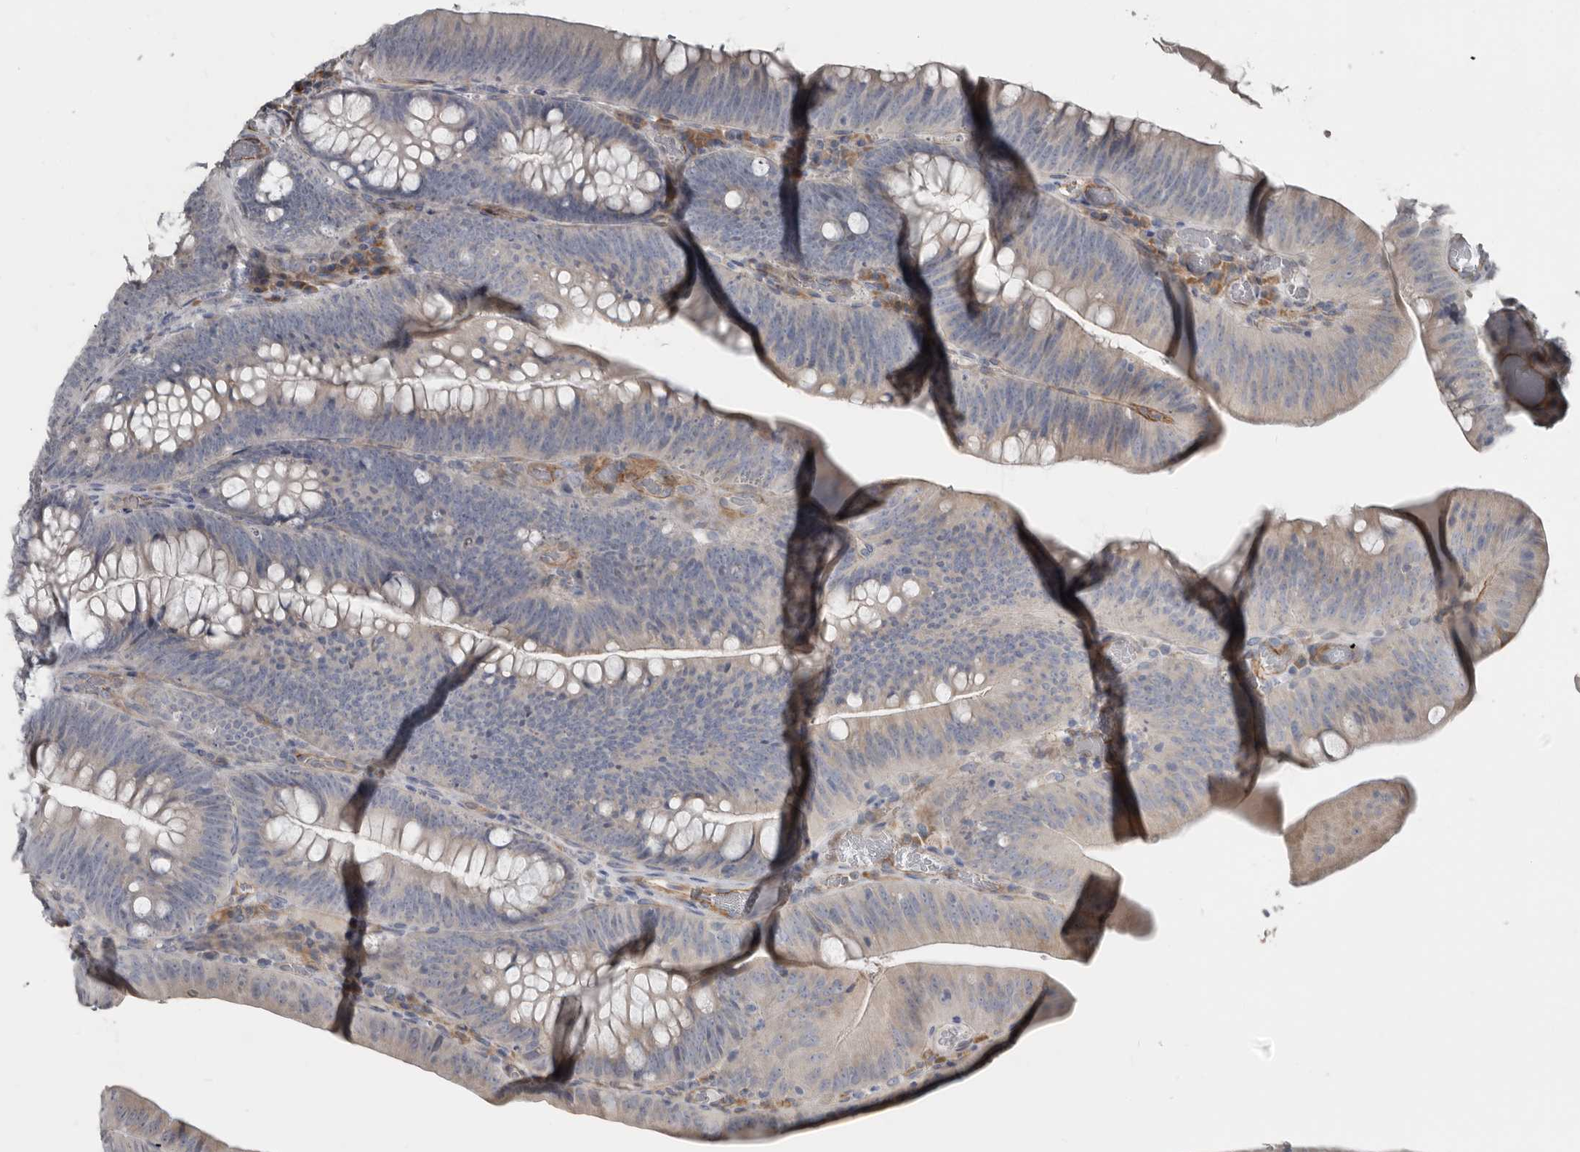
{"staining": {"intensity": "moderate", "quantity": "<25%", "location": "cytoplasmic/membranous"}, "tissue": "colorectal cancer", "cell_type": "Tumor cells", "image_type": "cancer", "snomed": [{"axis": "morphology", "description": "Normal tissue, NOS"}, {"axis": "topography", "description": "Colon"}], "caption": "This photomicrograph demonstrates colorectal cancer stained with immunohistochemistry (IHC) to label a protein in brown. The cytoplasmic/membranous of tumor cells show moderate positivity for the protein. Nuclei are counter-stained blue.", "gene": "ZNF114", "patient": {"sex": "female", "age": 82}}